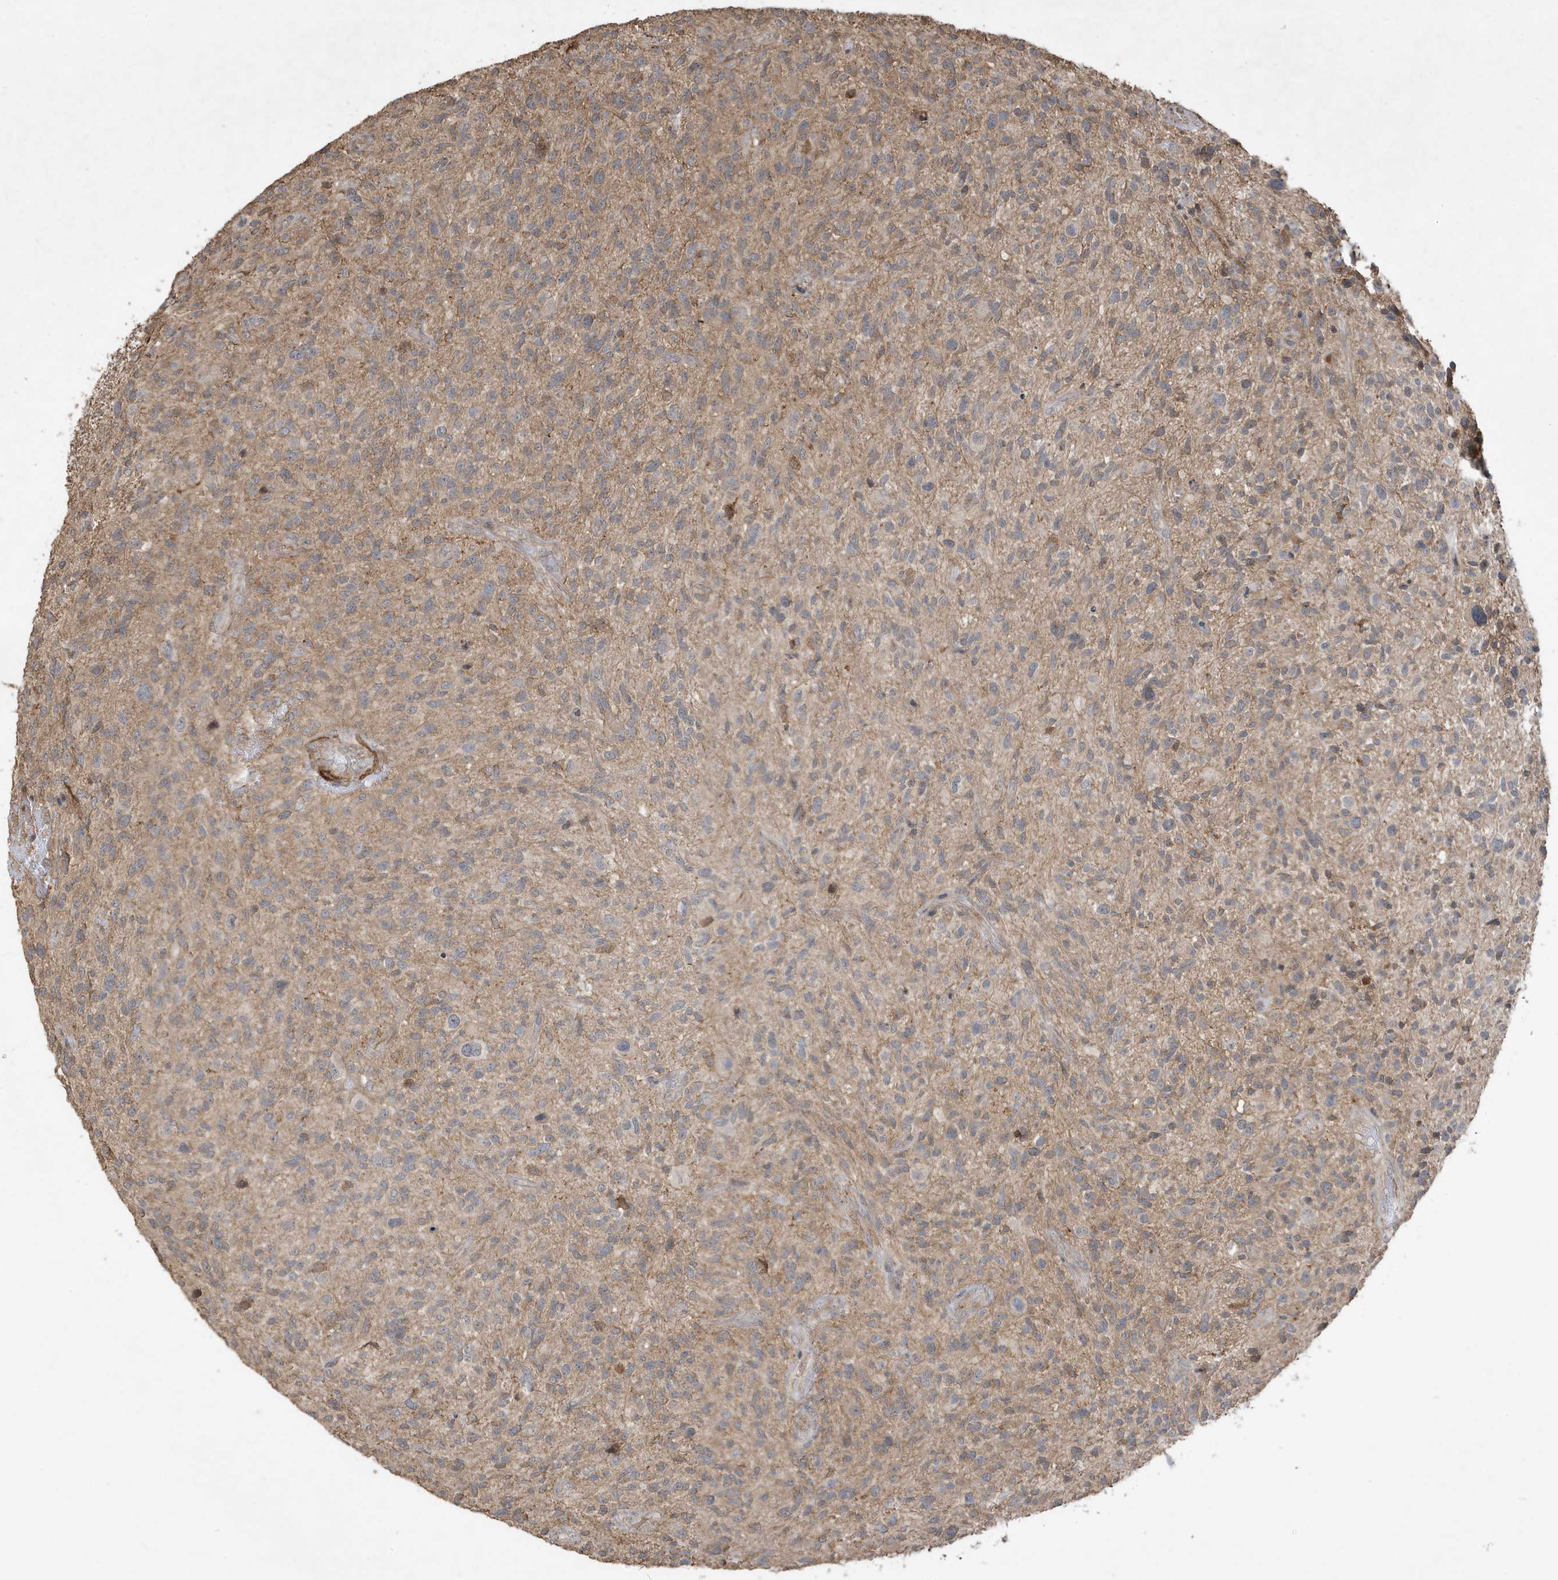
{"staining": {"intensity": "weak", "quantity": ">75%", "location": "cytoplasmic/membranous"}, "tissue": "glioma", "cell_type": "Tumor cells", "image_type": "cancer", "snomed": [{"axis": "morphology", "description": "Glioma, malignant, High grade"}, {"axis": "topography", "description": "Brain"}], "caption": "An image showing weak cytoplasmic/membranous positivity in approximately >75% of tumor cells in malignant glioma (high-grade), as visualized by brown immunohistochemical staining.", "gene": "PRRT3", "patient": {"sex": "male", "age": 47}}